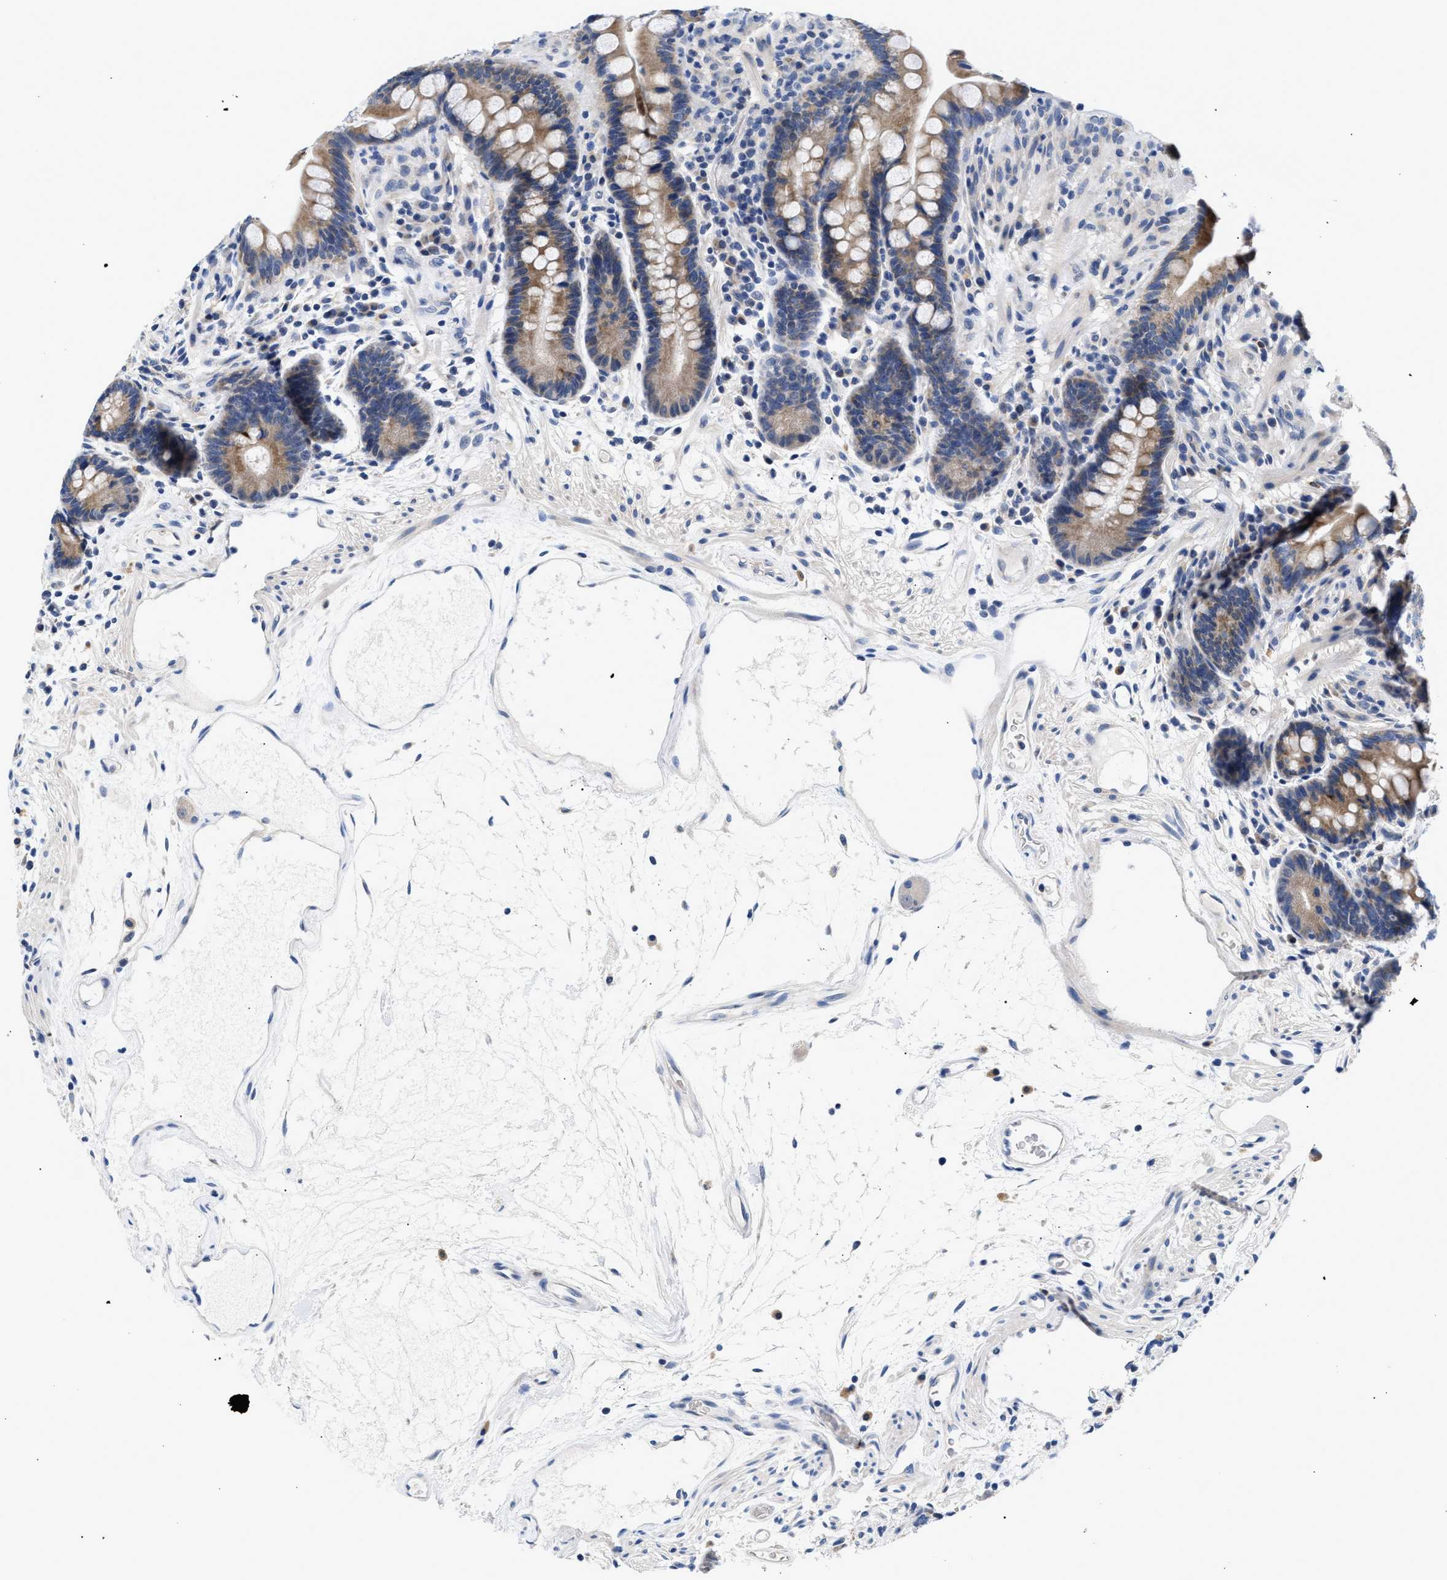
{"staining": {"intensity": "negative", "quantity": "none", "location": "none"}, "tissue": "colon", "cell_type": "Endothelial cells", "image_type": "normal", "snomed": [{"axis": "morphology", "description": "Normal tissue, NOS"}, {"axis": "topography", "description": "Colon"}], "caption": "Immunohistochemistry image of benign colon: colon stained with DAB reveals no significant protein expression in endothelial cells. (IHC, brightfield microscopy, high magnification).", "gene": "RINT1", "patient": {"sex": "male", "age": 73}}